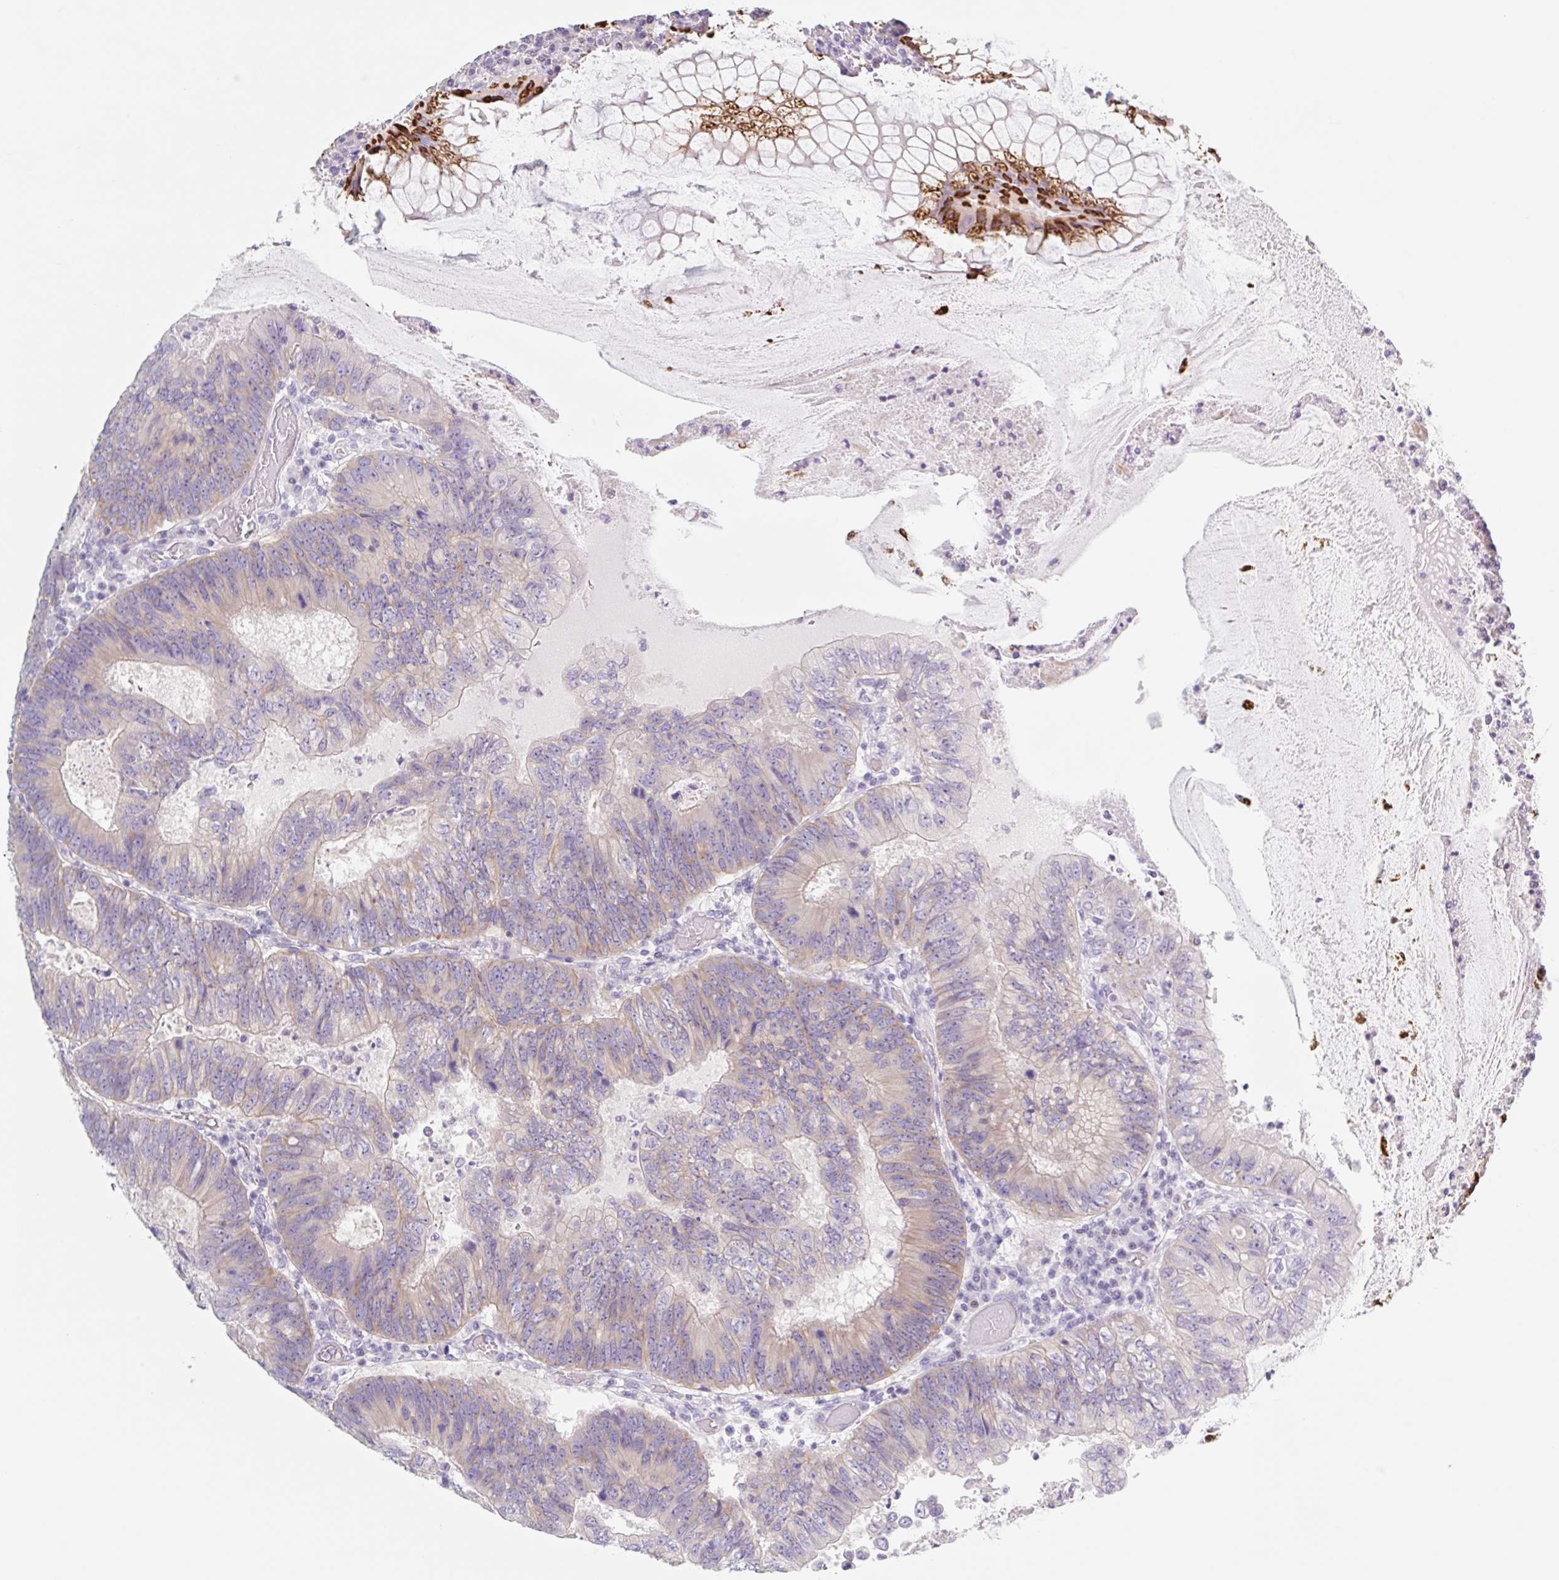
{"staining": {"intensity": "weak", "quantity": "<25%", "location": "cytoplasmic/membranous"}, "tissue": "colorectal cancer", "cell_type": "Tumor cells", "image_type": "cancer", "snomed": [{"axis": "morphology", "description": "Adenocarcinoma, NOS"}, {"axis": "topography", "description": "Colon"}], "caption": "An immunohistochemistry (IHC) histopathology image of colorectal adenocarcinoma is shown. There is no staining in tumor cells of colorectal adenocarcinoma.", "gene": "LYVE1", "patient": {"sex": "male", "age": 67}}